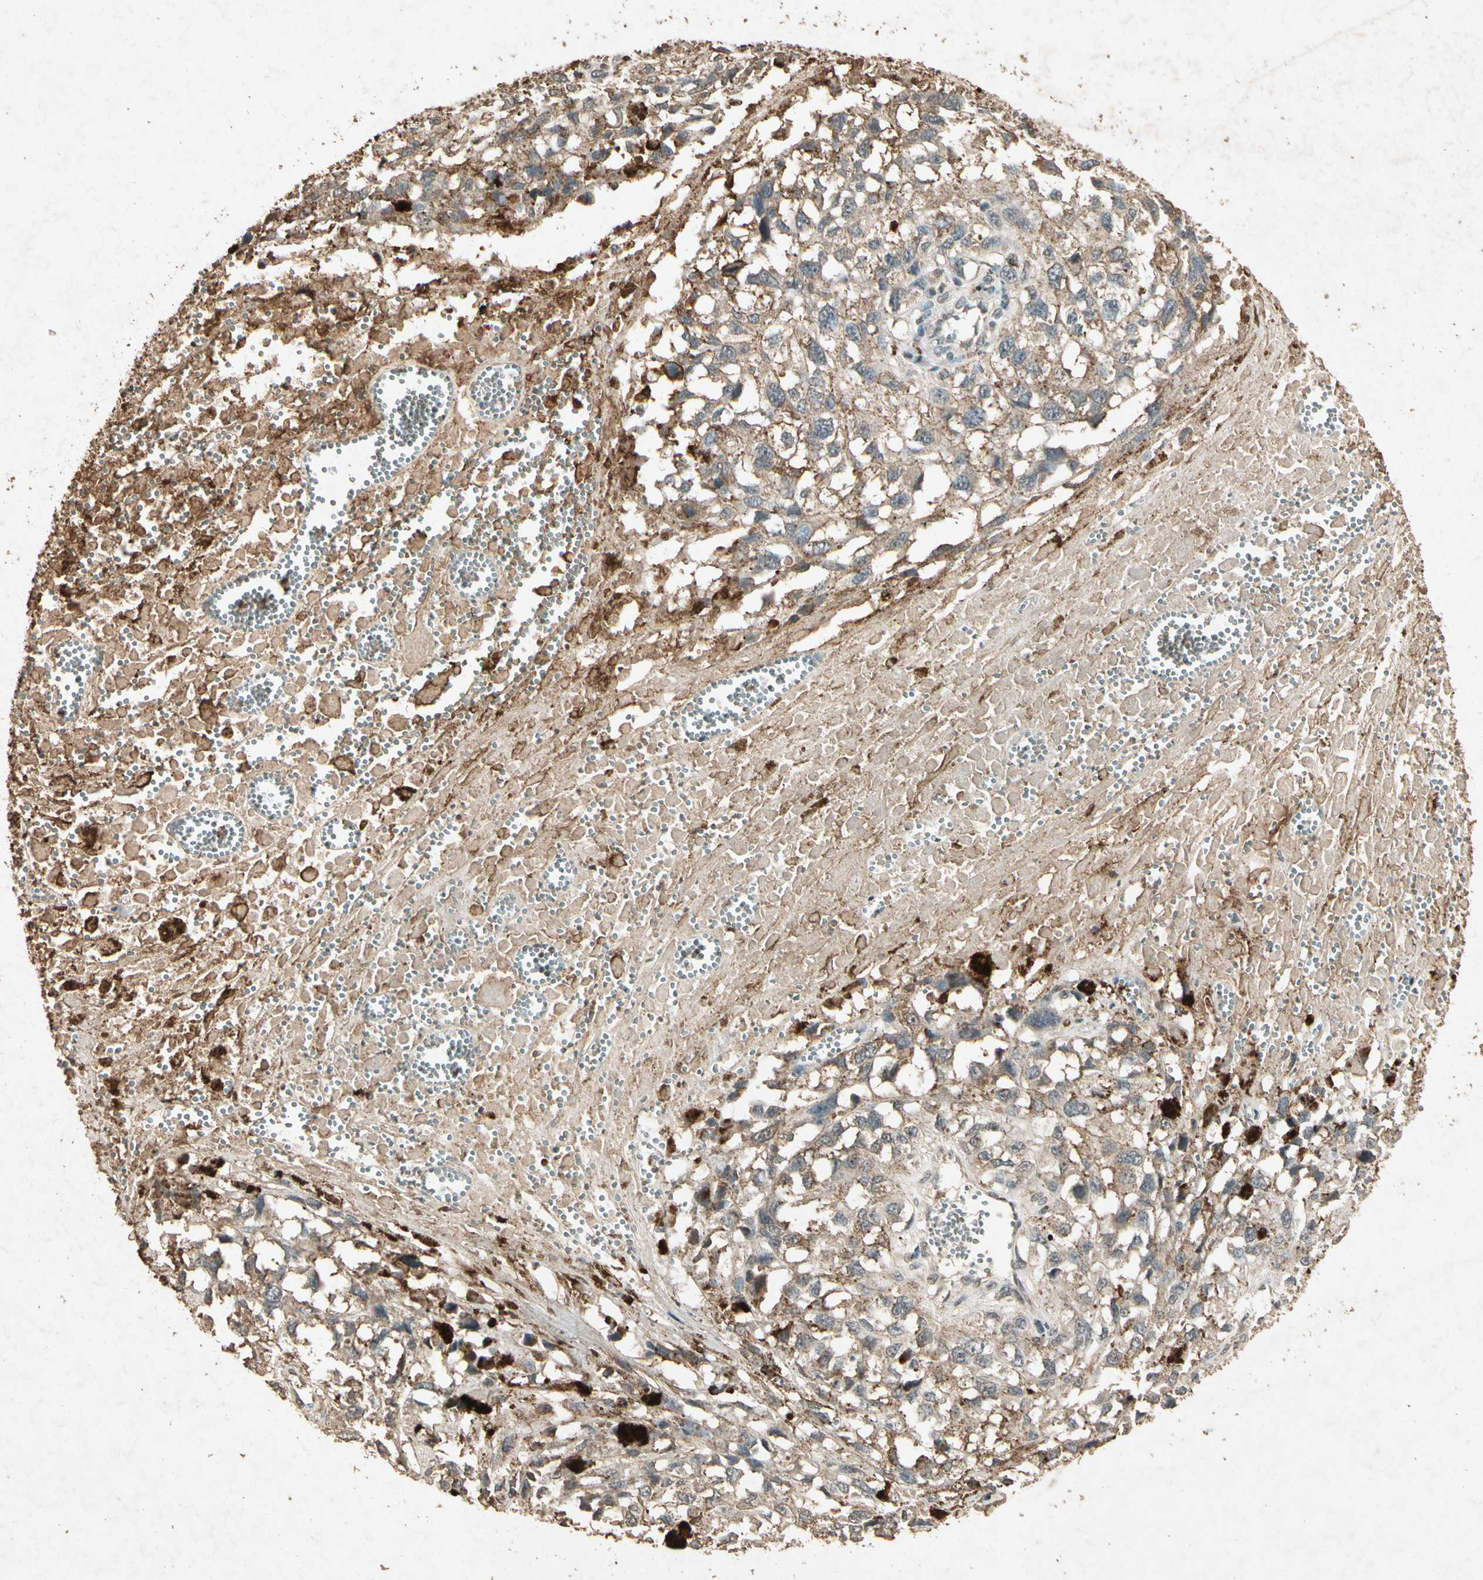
{"staining": {"intensity": "moderate", "quantity": "25%-75%", "location": "cytoplasmic/membranous"}, "tissue": "melanoma", "cell_type": "Tumor cells", "image_type": "cancer", "snomed": [{"axis": "morphology", "description": "Malignant melanoma, Metastatic site"}, {"axis": "topography", "description": "Lymph node"}], "caption": "Tumor cells reveal moderate cytoplasmic/membranous positivity in approximately 25%-75% of cells in malignant melanoma (metastatic site).", "gene": "GC", "patient": {"sex": "male", "age": 59}}